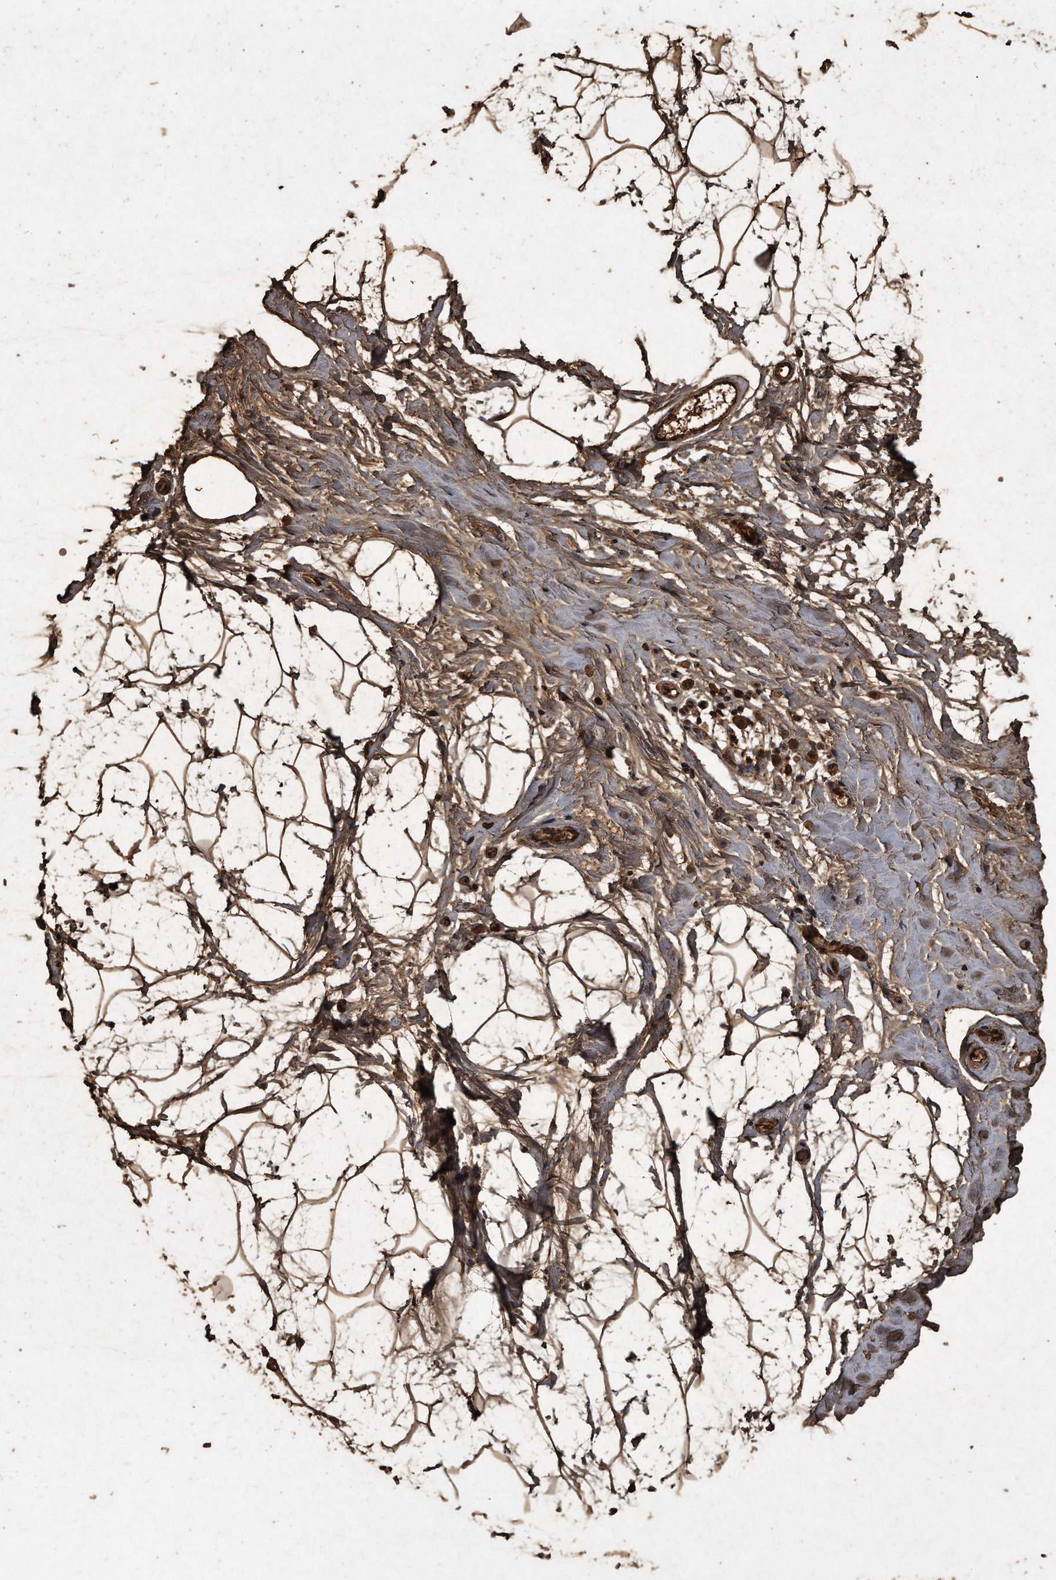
{"staining": {"intensity": "strong", "quantity": ">75%", "location": "cytoplasmic/membranous"}, "tissue": "breast", "cell_type": "Adipocytes", "image_type": "normal", "snomed": [{"axis": "morphology", "description": "Normal tissue, NOS"}, {"axis": "morphology", "description": "Lobular carcinoma"}, {"axis": "topography", "description": "Breast"}], "caption": "Immunohistochemistry (IHC) micrograph of unremarkable breast: breast stained using immunohistochemistry displays high levels of strong protein expression localized specifically in the cytoplasmic/membranous of adipocytes, appearing as a cytoplasmic/membranous brown color.", "gene": "CFLAR", "patient": {"sex": "female", "age": 62}}